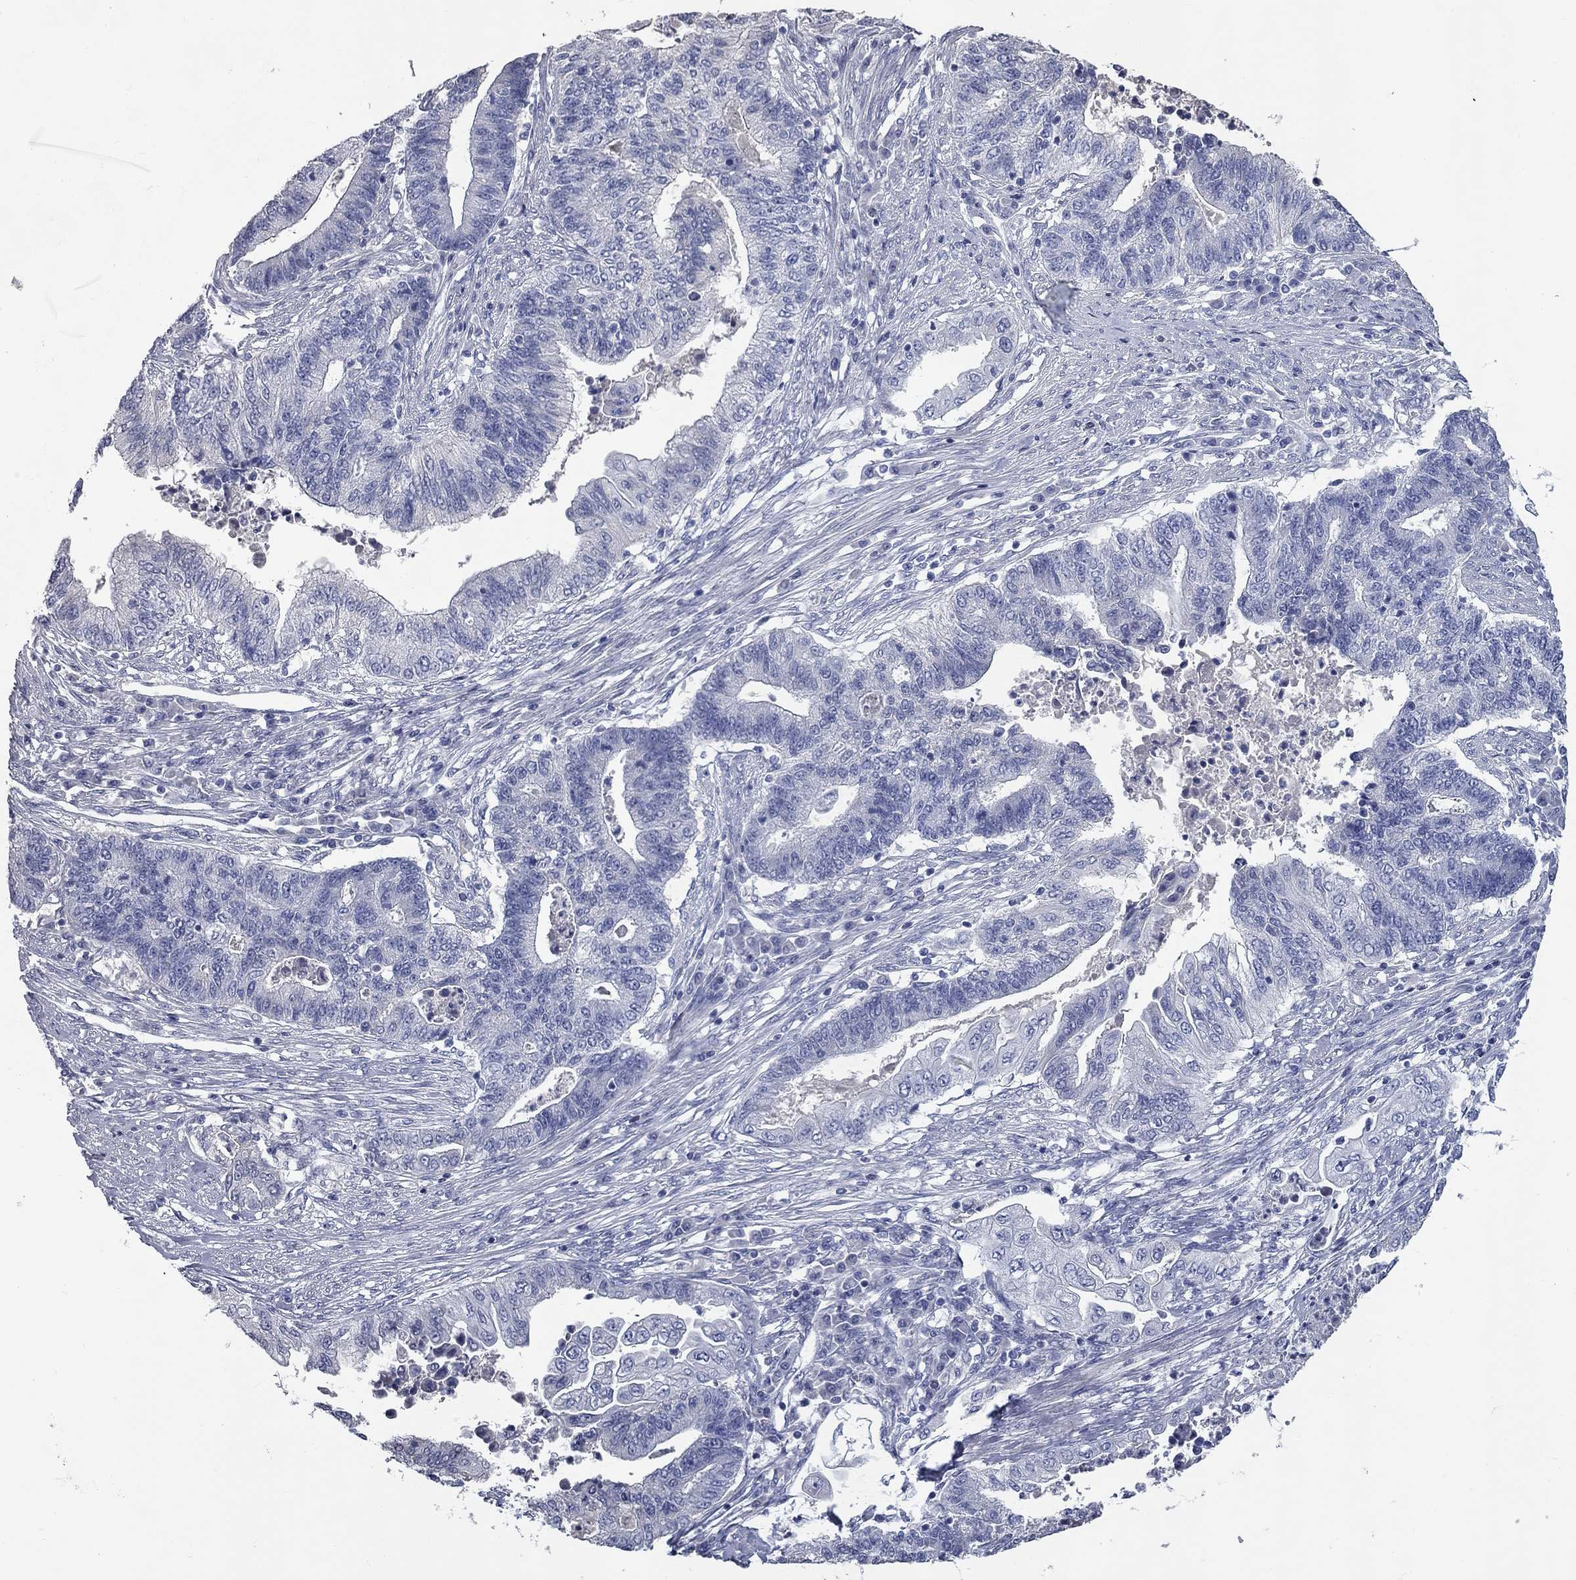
{"staining": {"intensity": "negative", "quantity": "none", "location": "none"}, "tissue": "endometrial cancer", "cell_type": "Tumor cells", "image_type": "cancer", "snomed": [{"axis": "morphology", "description": "Adenocarcinoma, NOS"}, {"axis": "topography", "description": "Uterus"}, {"axis": "topography", "description": "Endometrium"}], "caption": "Immunohistochemical staining of human endometrial cancer reveals no significant staining in tumor cells. (DAB (3,3'-diaminobenzidine) immunohistochemistry visualized using brightfield microscopy, high magnification).", "gene": "SYT12", "patient": {"sex": "female", "age": 54}}